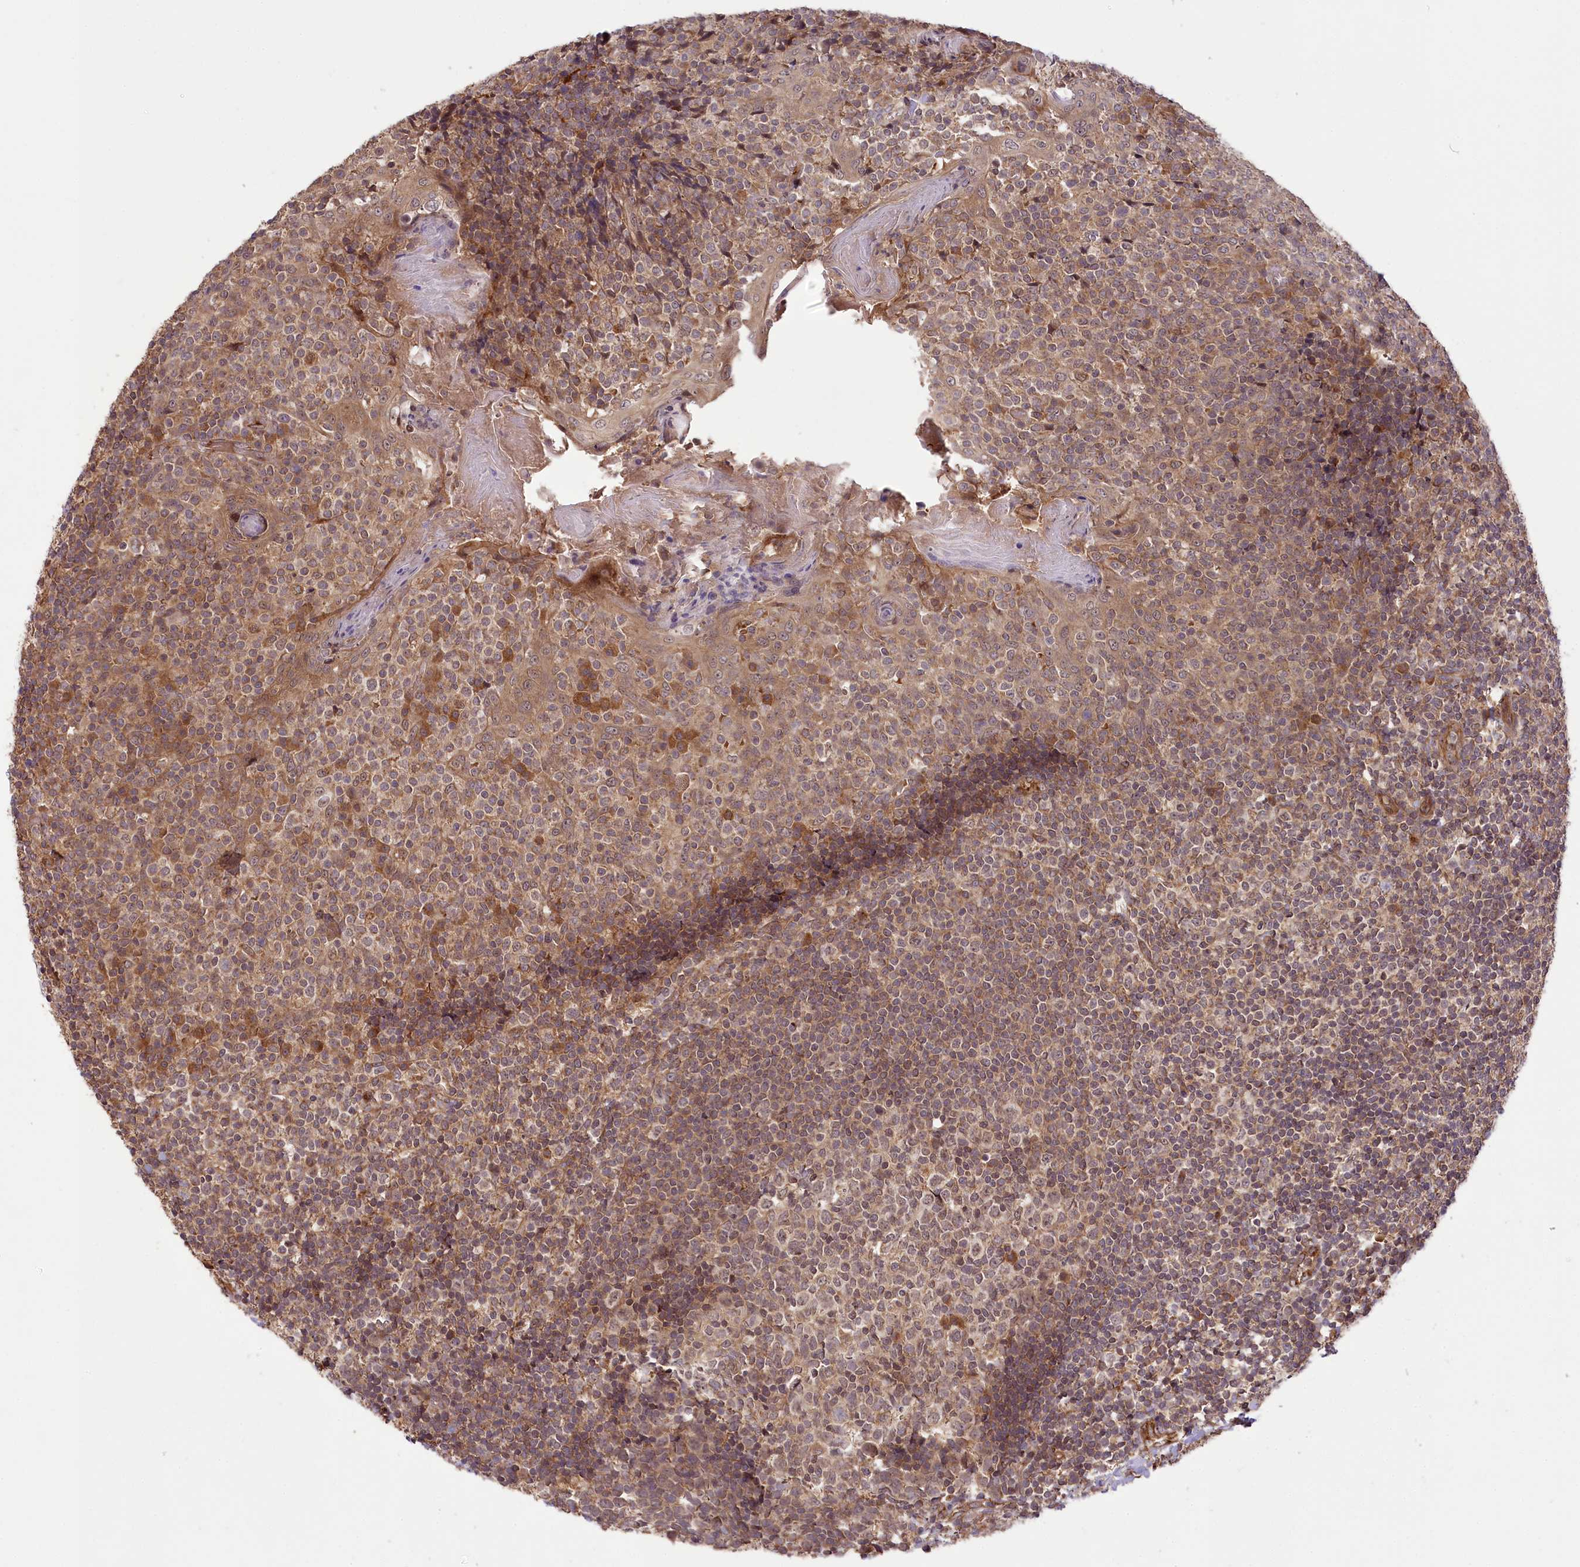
{"staining": {"intensity": "moderate", "quantity": "25%-75%", "location": "cytoplasmic/membranous"}, "tissue": "tonsil", "cell_type": "Germinal center cells", "image_type": "normal", "snomed": [{"axis": "morphology", "description": "Normal tissue, NOS"}, {"axis": "topography", "description": "Tonsil"}], "caption": "A medium amount of moderate cytoplasmic/membranous positivity is present in approximately 25%-75% of germinal center cells in benign tonsil.", "gene": "CARD19", "patient": {"sex": "female", "age": 19}}